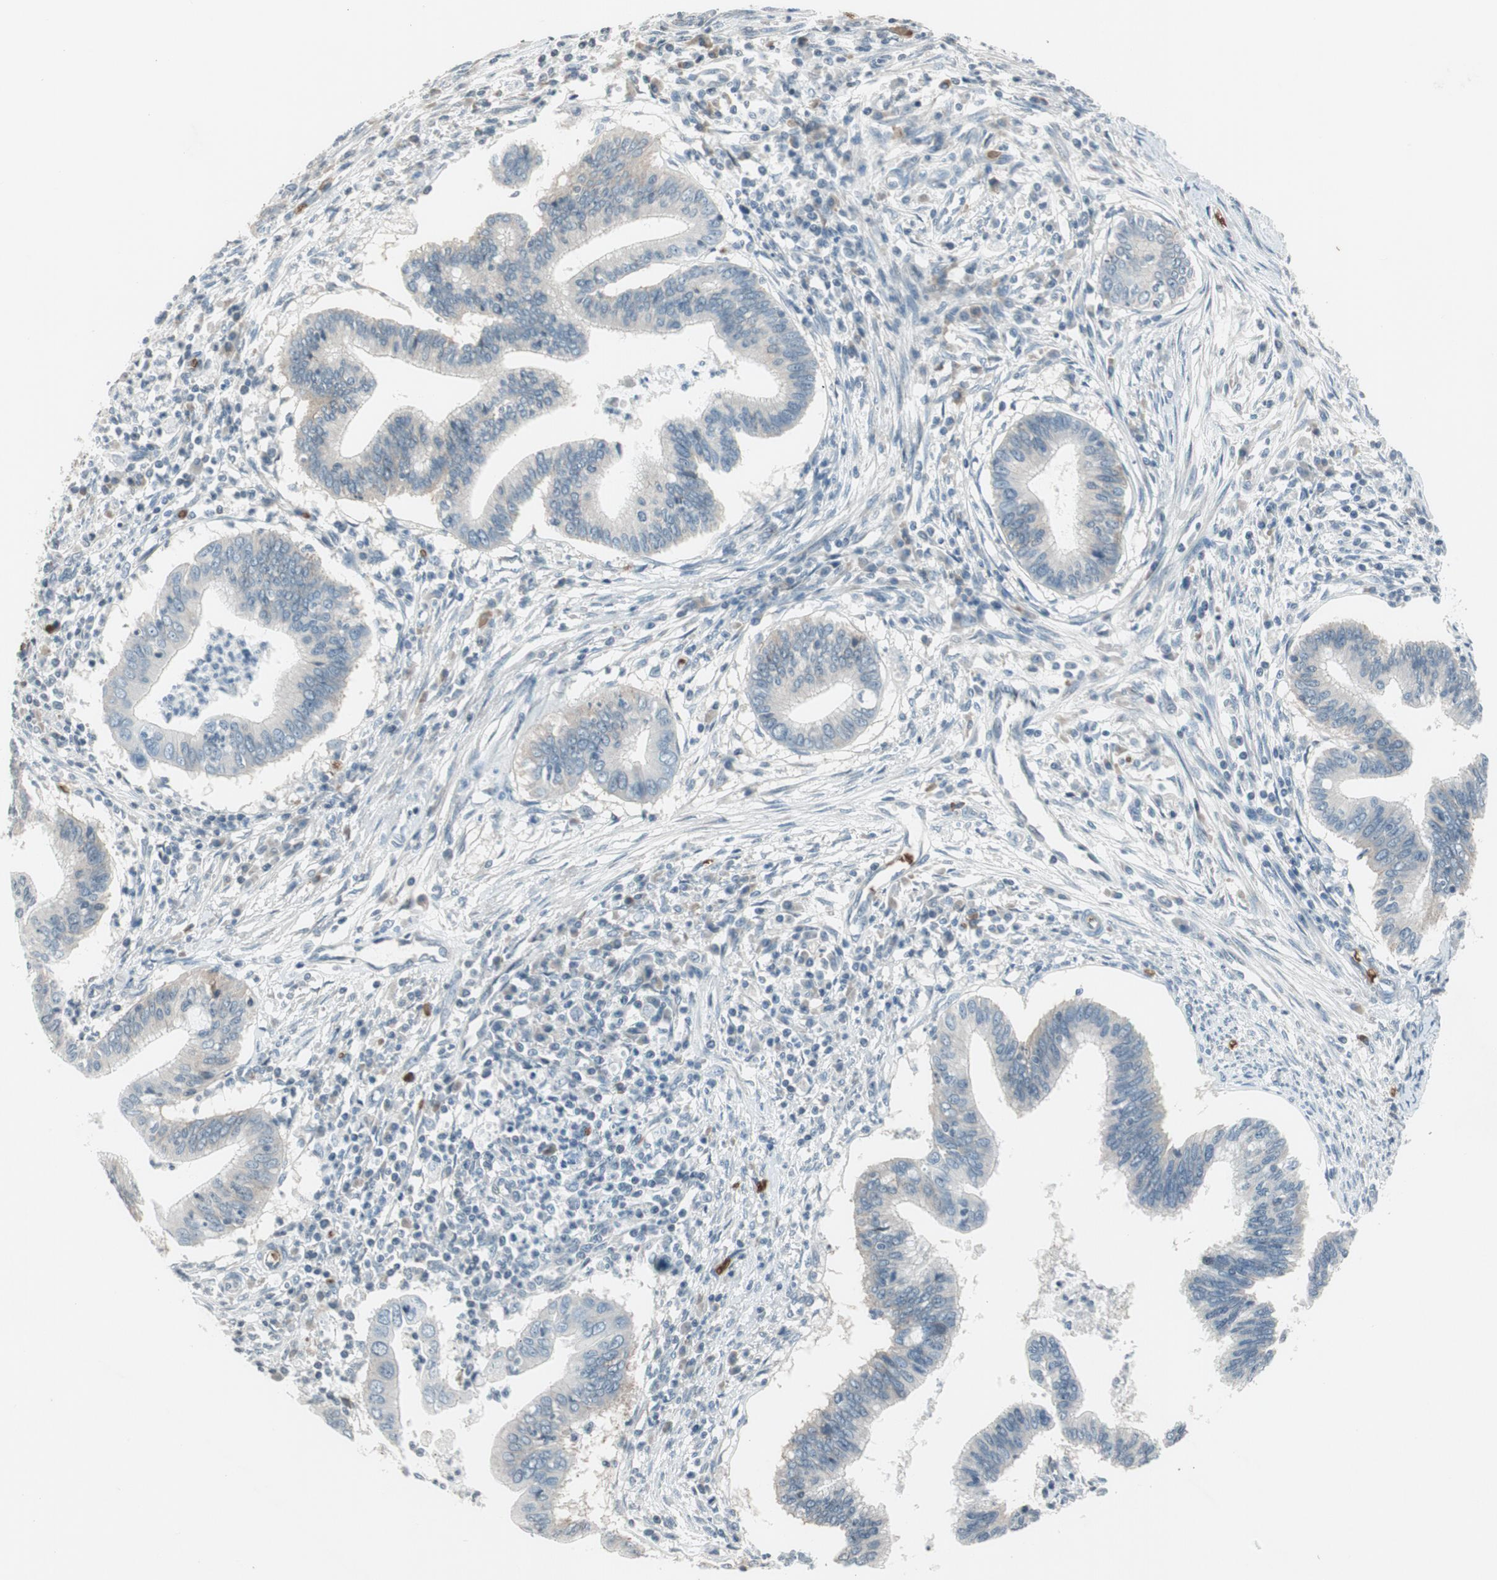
{"staining": {"intensity": "negative", "quantity": "none", "location": "none"}, "tissue": "cervical cancer", "cell_type": "Tumor cells", "image_type": "cancer", "snomed": [{"axis": "morphology", "description": "Adenocarcinoma, NOS"}, {"axis": "topography", "description": "Cervix"}], "caption": "The histopathology image reveals no significant positivity in tumor cells of cervical cancer (adenocarcinoma).", "gene": "GYPC", "patient": {"sex": "female", "age": 36}}